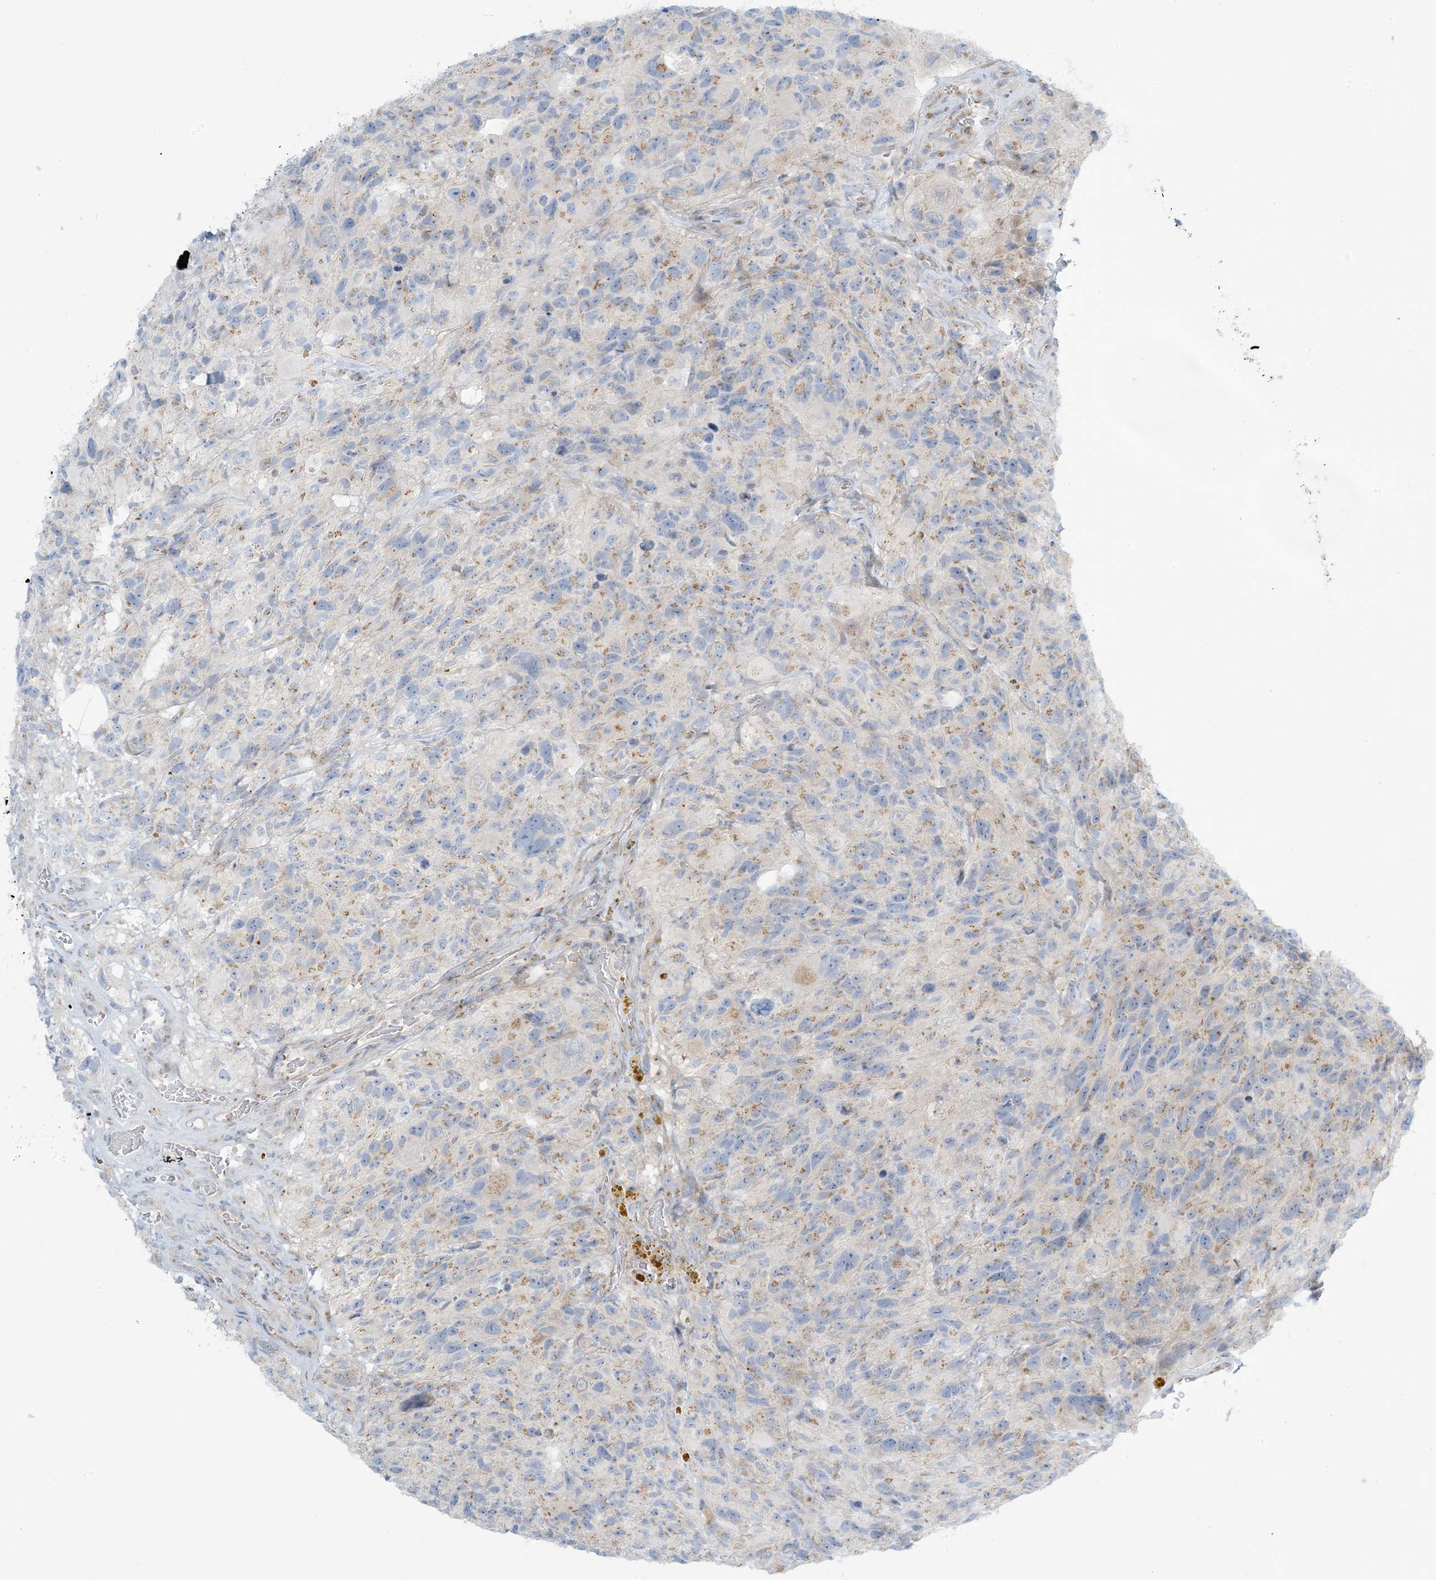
{"staining": {"intensity": "moderate", "quantity": "25%-75%", "location": "cytoplasmic/membranous"}, "tissue": "glioma", "cell_type": "Tumor cells", "image_type": "cancer", "snomed": [{"axis": "morphology", "description": "Glioma, malignant, High grade"}, {"axis": "topography", "description": "Brain"}], "caption": "This is an image of immunohistochemistry (IHC) staining of glioma, which shows moderate expression in the cytoplasmic/membranous of tumor cells.", "gene": "AFTPH", "patient": {"sex": "male", "age": 69}}